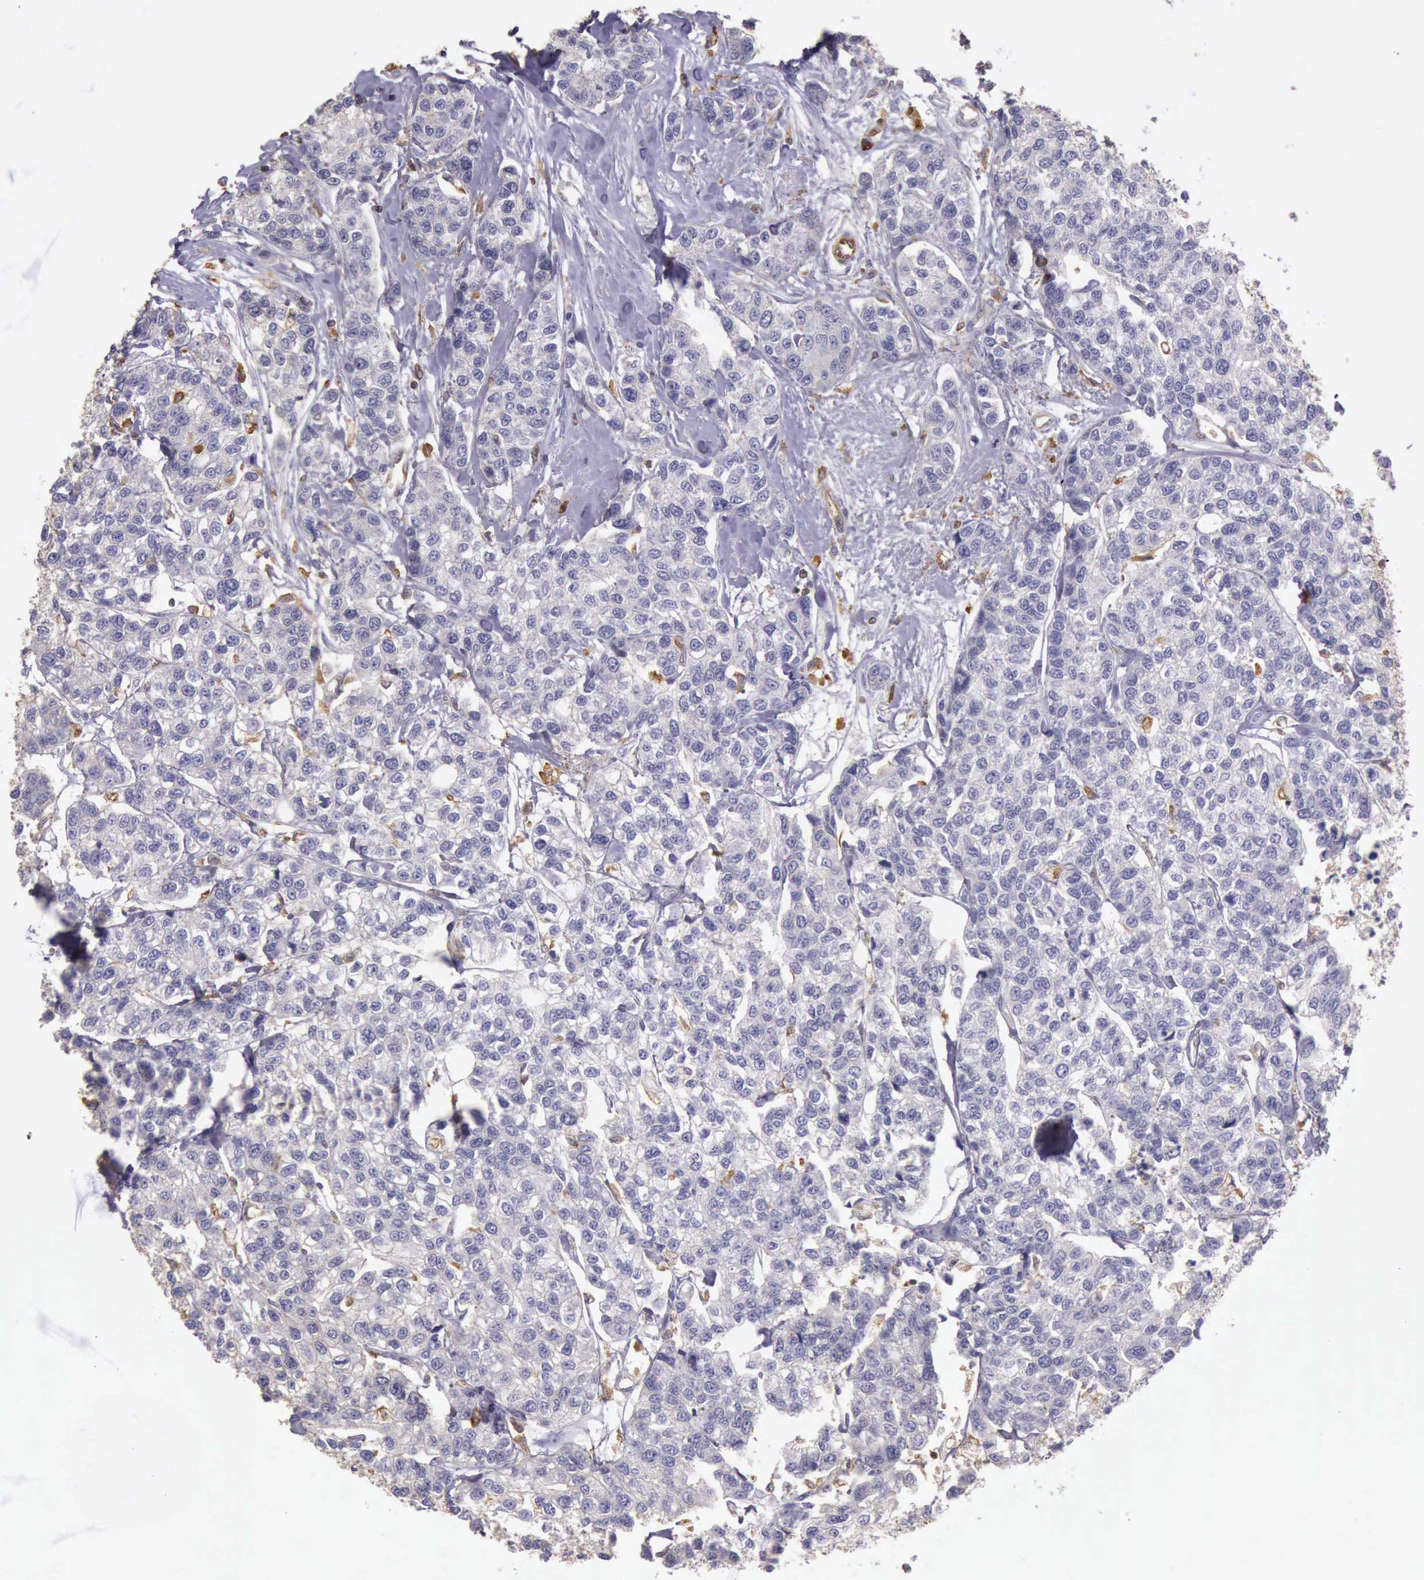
{"staining": {"intensity": "negative", "quantity": "none", "location": "none"}, "tissue": "breast cancer", "cell_type": "Tumor cells", "image_type": "cancer", "snomed": [{"axis": "morphology", "description": "Duct carcinoma"}, {"axis": "topography", "description": "Breast"}], "caption": "There is no significant positivity in tumor cells of breast cancer (intraductal carcinoma).", "gene": "ARHGAP4", "patient": {"sex": "female", "age": 51}}